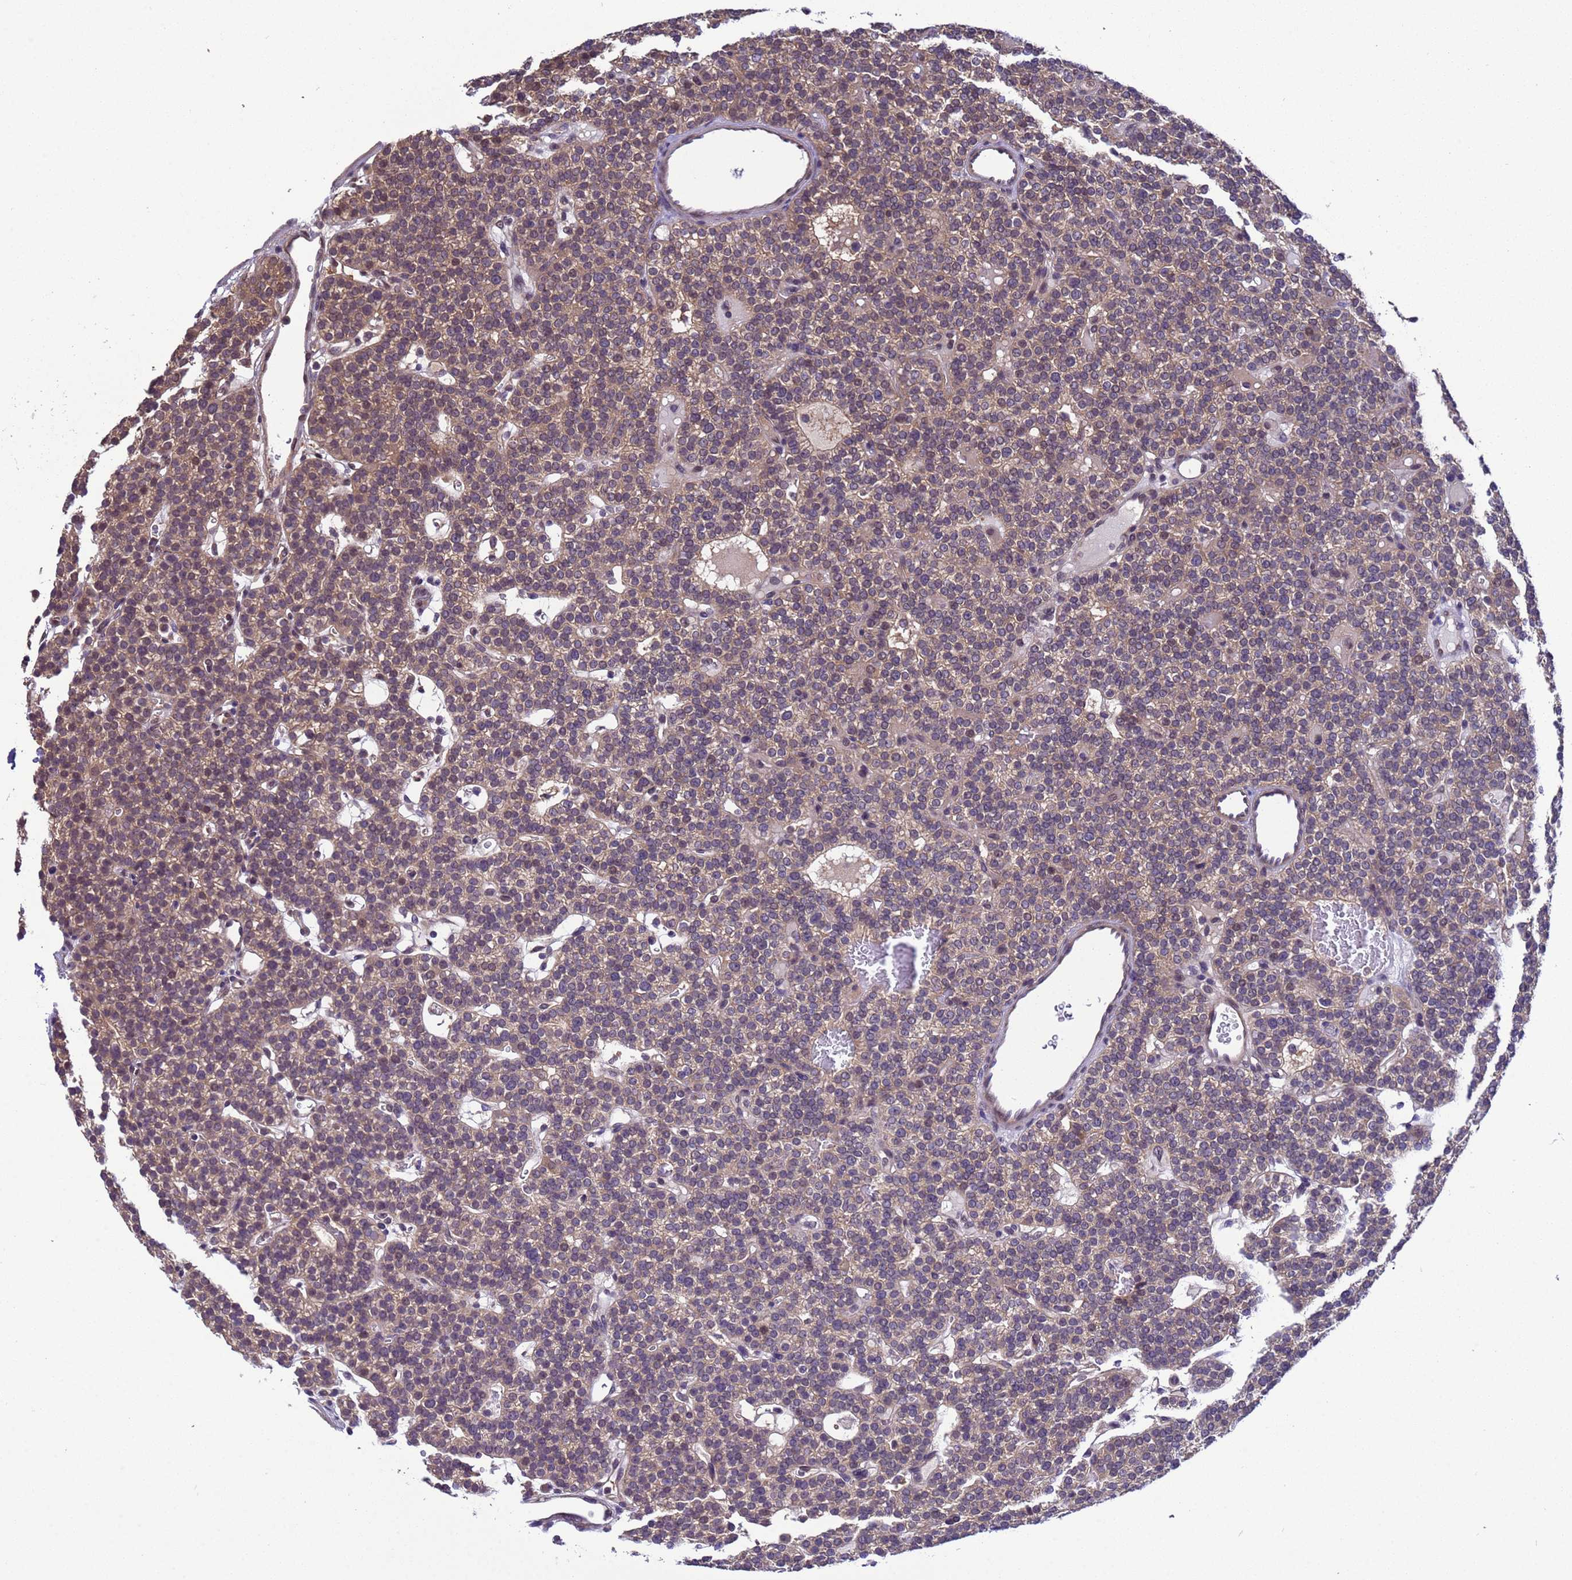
{"staining": {"intensity": "weak", "quantity": "25%-75%", "location": "cytoplasmic/membranous"}, "tissue": "parathyroid gland", "cell_type": "Glandular cells", "image_type": "normal", "snomed": [{"axis": "morphology", "description": "Normal tissue, NOS"}, {"axis": "topography", "description": "Parathyroid gland"}], "caption": "Immunohistochemistry (IHC) micrograph of benign parathyroid gland: parathyroid gland stained using immunohistochemistry (IHC) reveals low levels of weak protein expression localized specifically in the cytoplasmic/membranous of glandular cells, appearing as a cytoplasmic/membranous brown color.", "gene": "ZFP69B", "patient": {"sex": "male", "age": 83}}